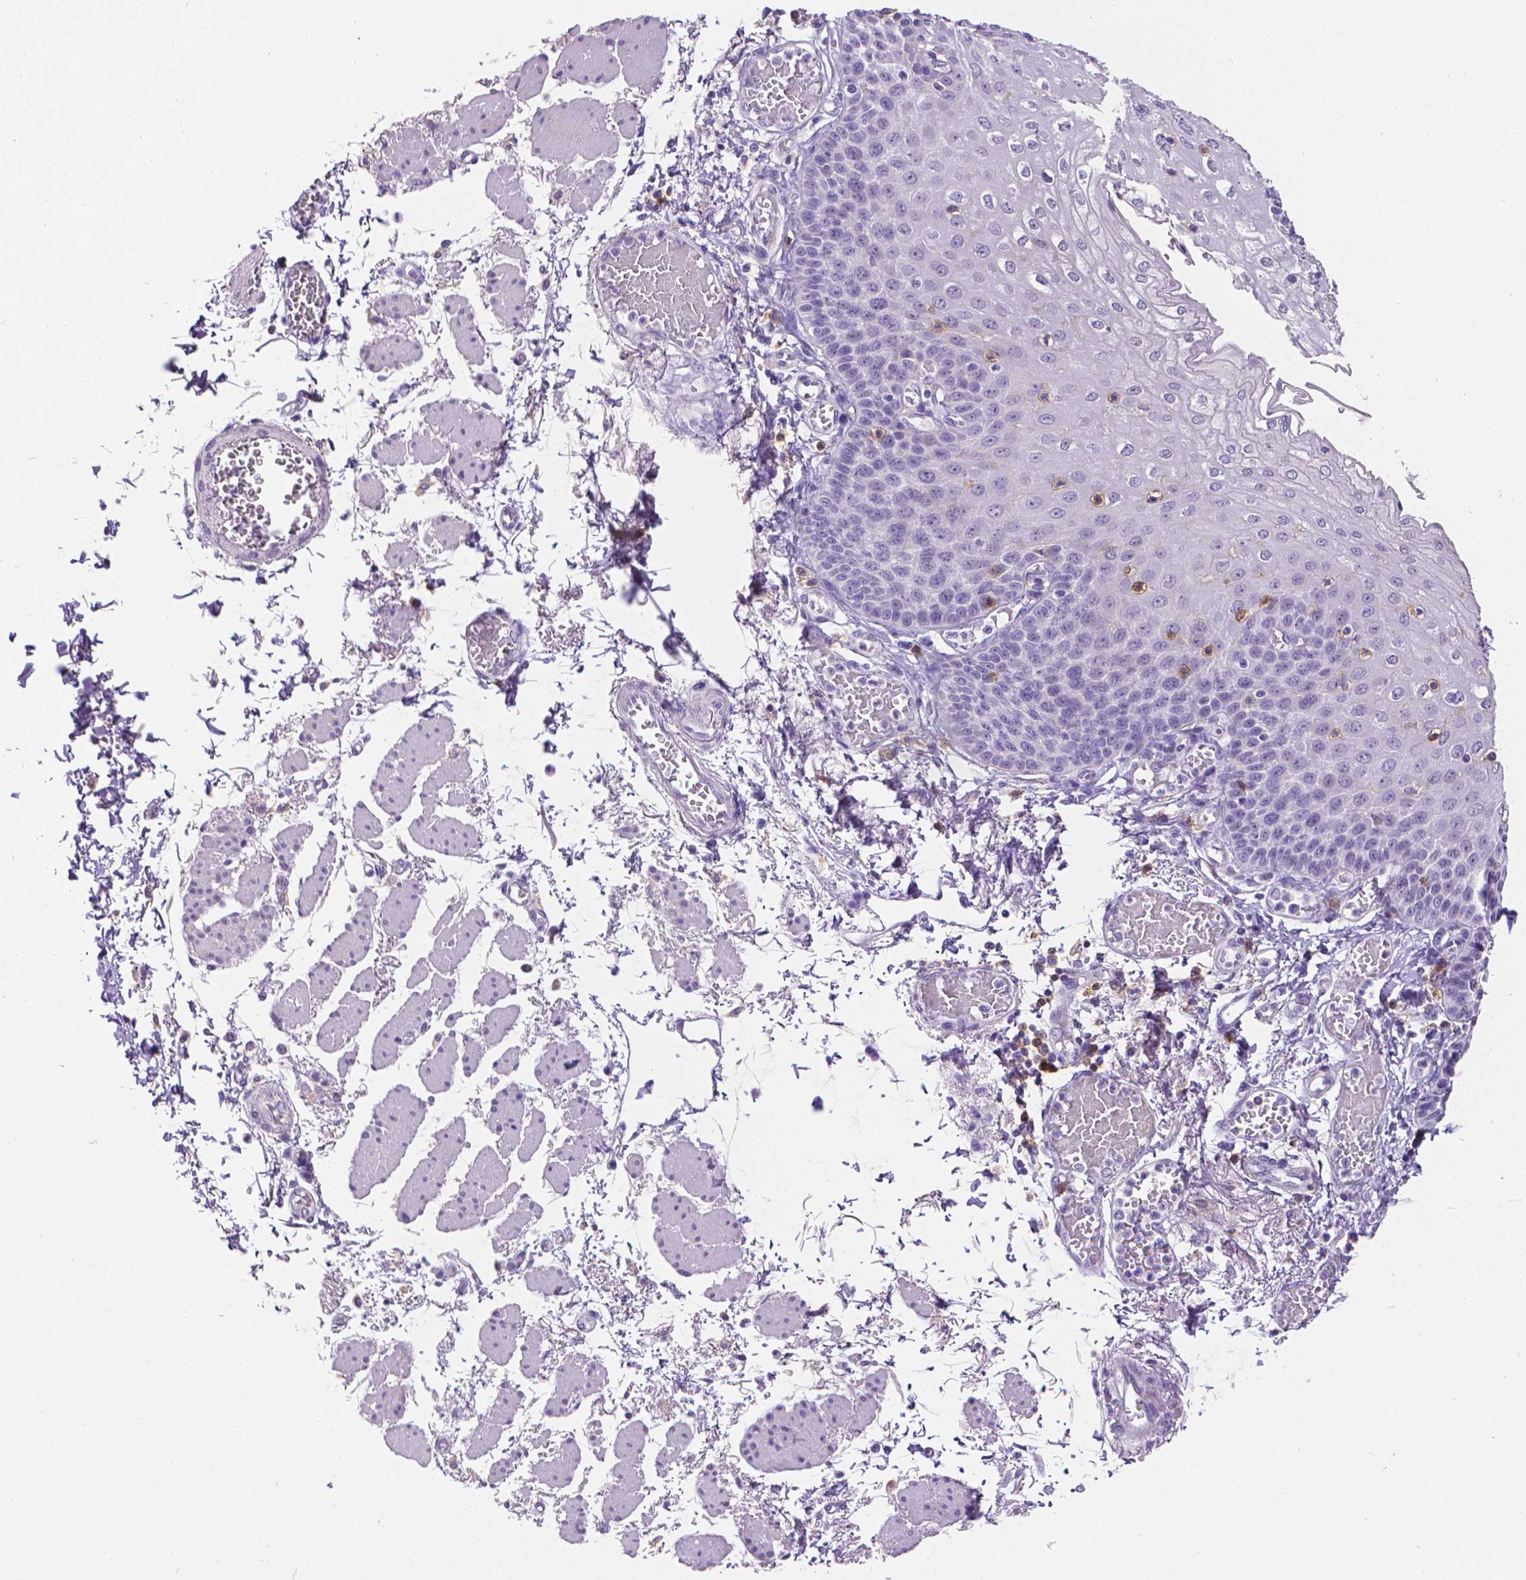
{"staining": {"intensity": "negative", "quantity": "none", "location": "none"}, "tissue": "esophagus", "cell_type": "Squamous epithelial cells", "image_type": "normal", "snomed": [{"axis": "morphology", "description": "Normal tissue, NOS"}, {"axis": "morphology", "description": "Adenocarcinoma, NOS"}, {"axis": "topography", "description": "Esophagus"}], "caption": "Immunohistochemistry (IHC) micrograph of normal human esophagus stained for a protein (brown), which reveals no positivity in squamous epithelial cells.", "gene": "CD4", "patient": {"sex": "male", "age": 81}}